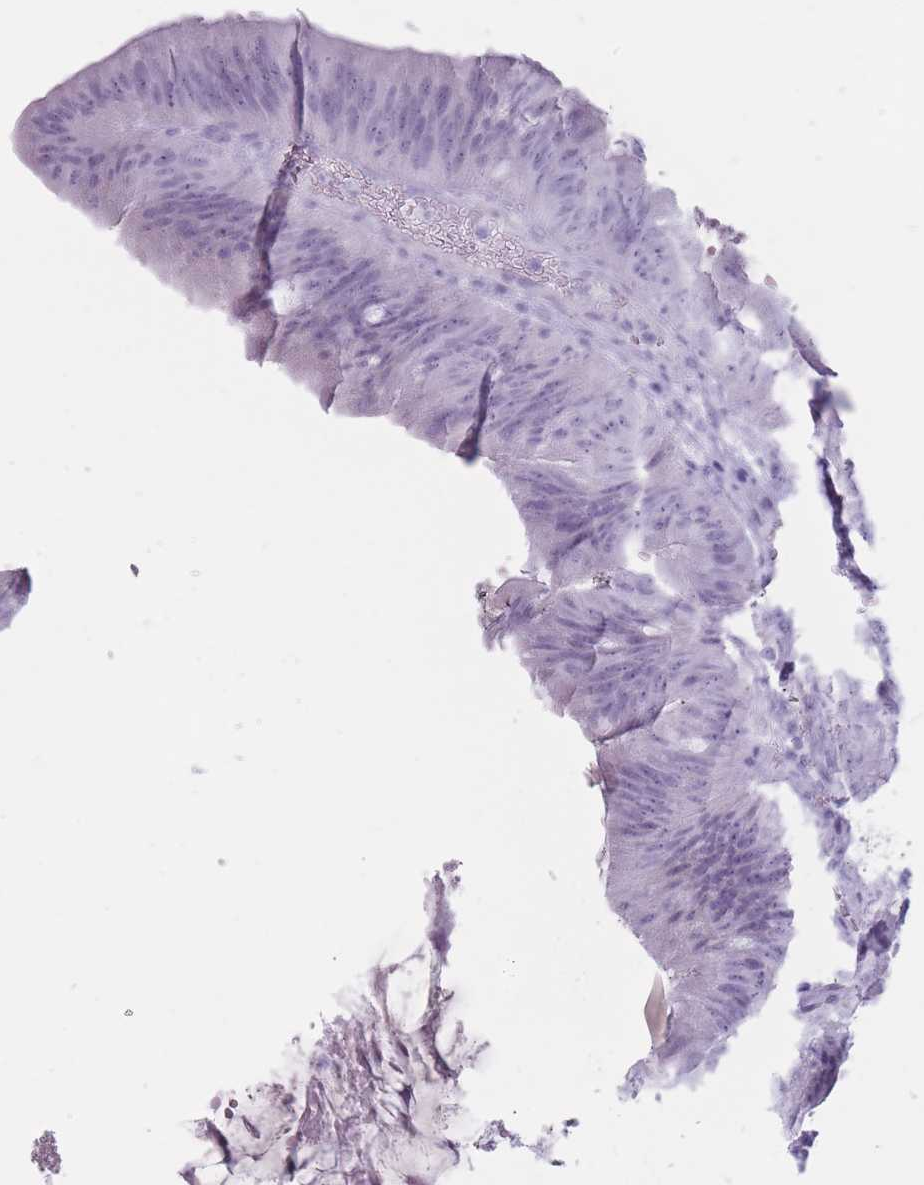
{"staining": {"intensity": "negative", "quantity": "none", "location": "none"}, "tissue": "colorectal cancer", "cell_type": "Tumor cells", "image_type": "cancer", "snomed": [{"axis": "morphology", "description": "Adenocarcinoma, NOS"}, {"axis": "topography", "description": "Colon"}], "caption": "This is an immunohistochemistry photomicrograph of adenocarcinoma (colorectal). There is no expression in tumor cells.", "gene": "PNMA3", "patient": {"sex": "female", "age": 43}}